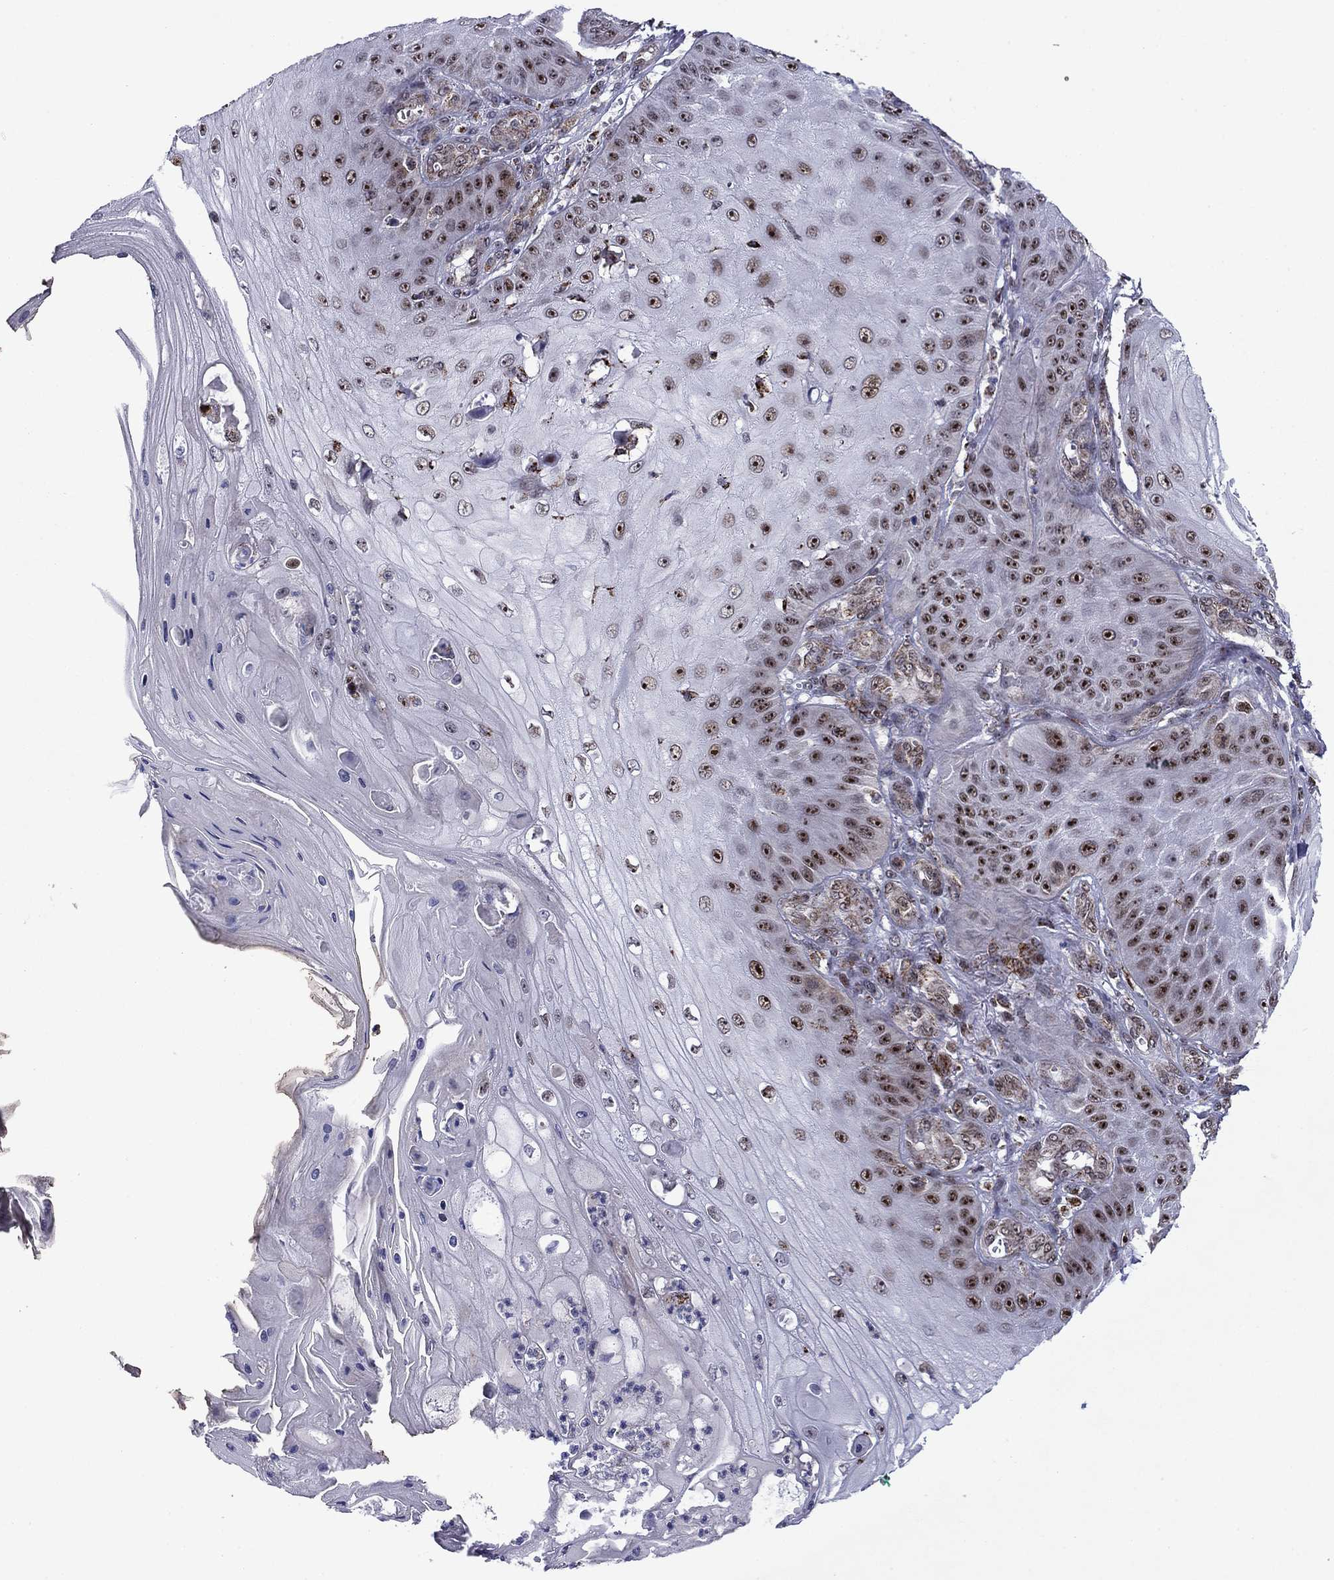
{"staining": {"intensity": "moderate", "quantity": "25%-75%", "location": "nuclear"}, "tissue": "skin cancer", "cell_type": "Tumor cells", "image_type": "cancer", "snomed": [{"axis": "morphology", "description": "Squamous cell carcinoma, NOS"}, {"axis": "topography", "description": "Skin"}], "caption": "A medium amount of moderate nuclear expression is seen in about 25%-75% of tumor cells in skin cancer (squamous cell carcinoma) tissue.", "gene": "SURF2", "patient": {"sex": "male", "age": 70}}